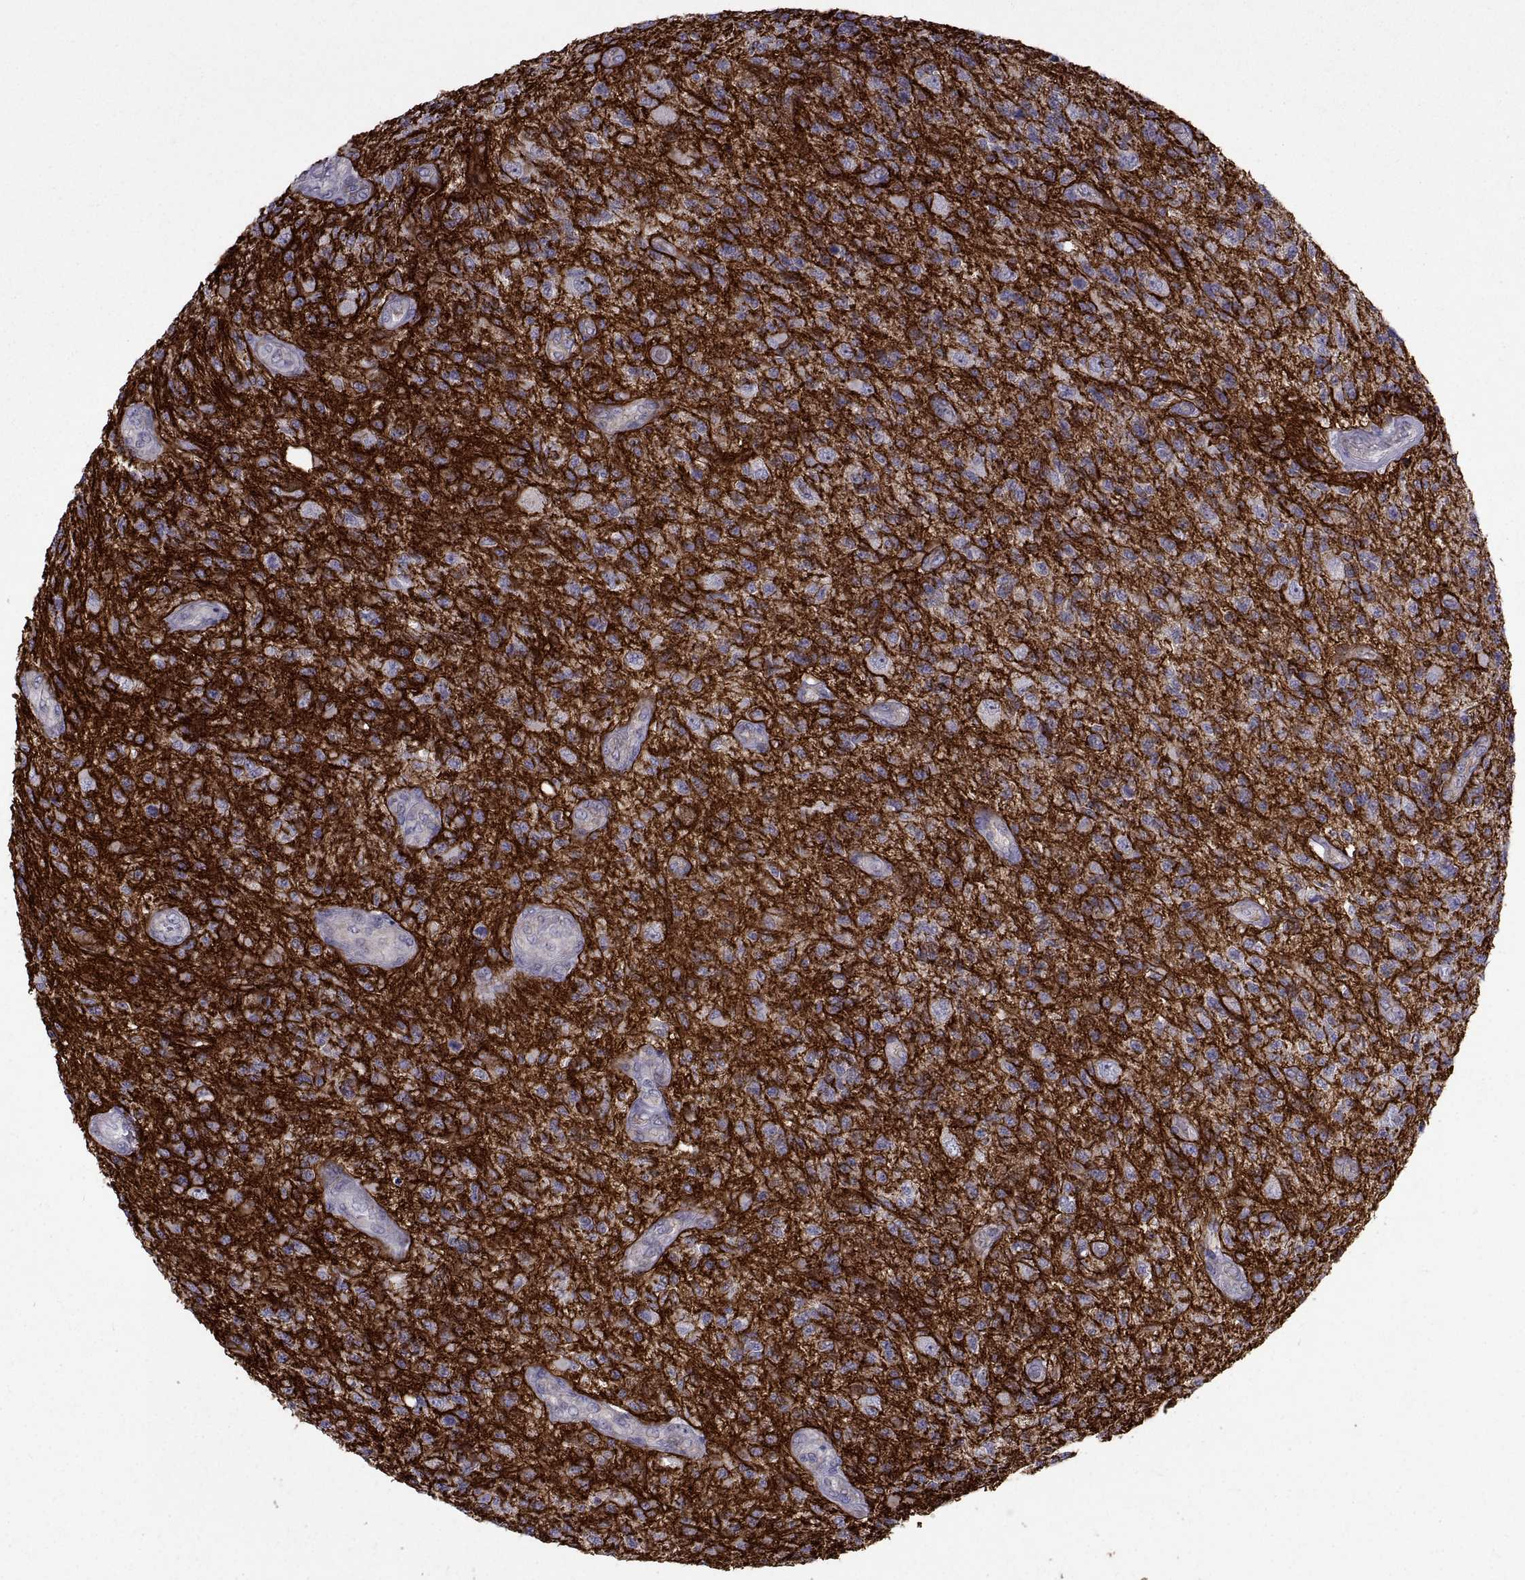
{"staining": {"intensity": "negative", "quantity": "none", "location": "none"}, "tissue": "glioma", "cell_type": "Tumor cells", "image_type": "cancer", "snomed": [{"axis": "morphology", "description": "Glioma, malignant, High grade"}, {"axis": "topography", "description": "Brain"}], "caption": "Human malignant glioma (high-grade) stained for a protein using immunohistochemistry displays no staining in tumor cells.", "gene": "TMEM158", "patient": {"sex": "male", "age": 56}}